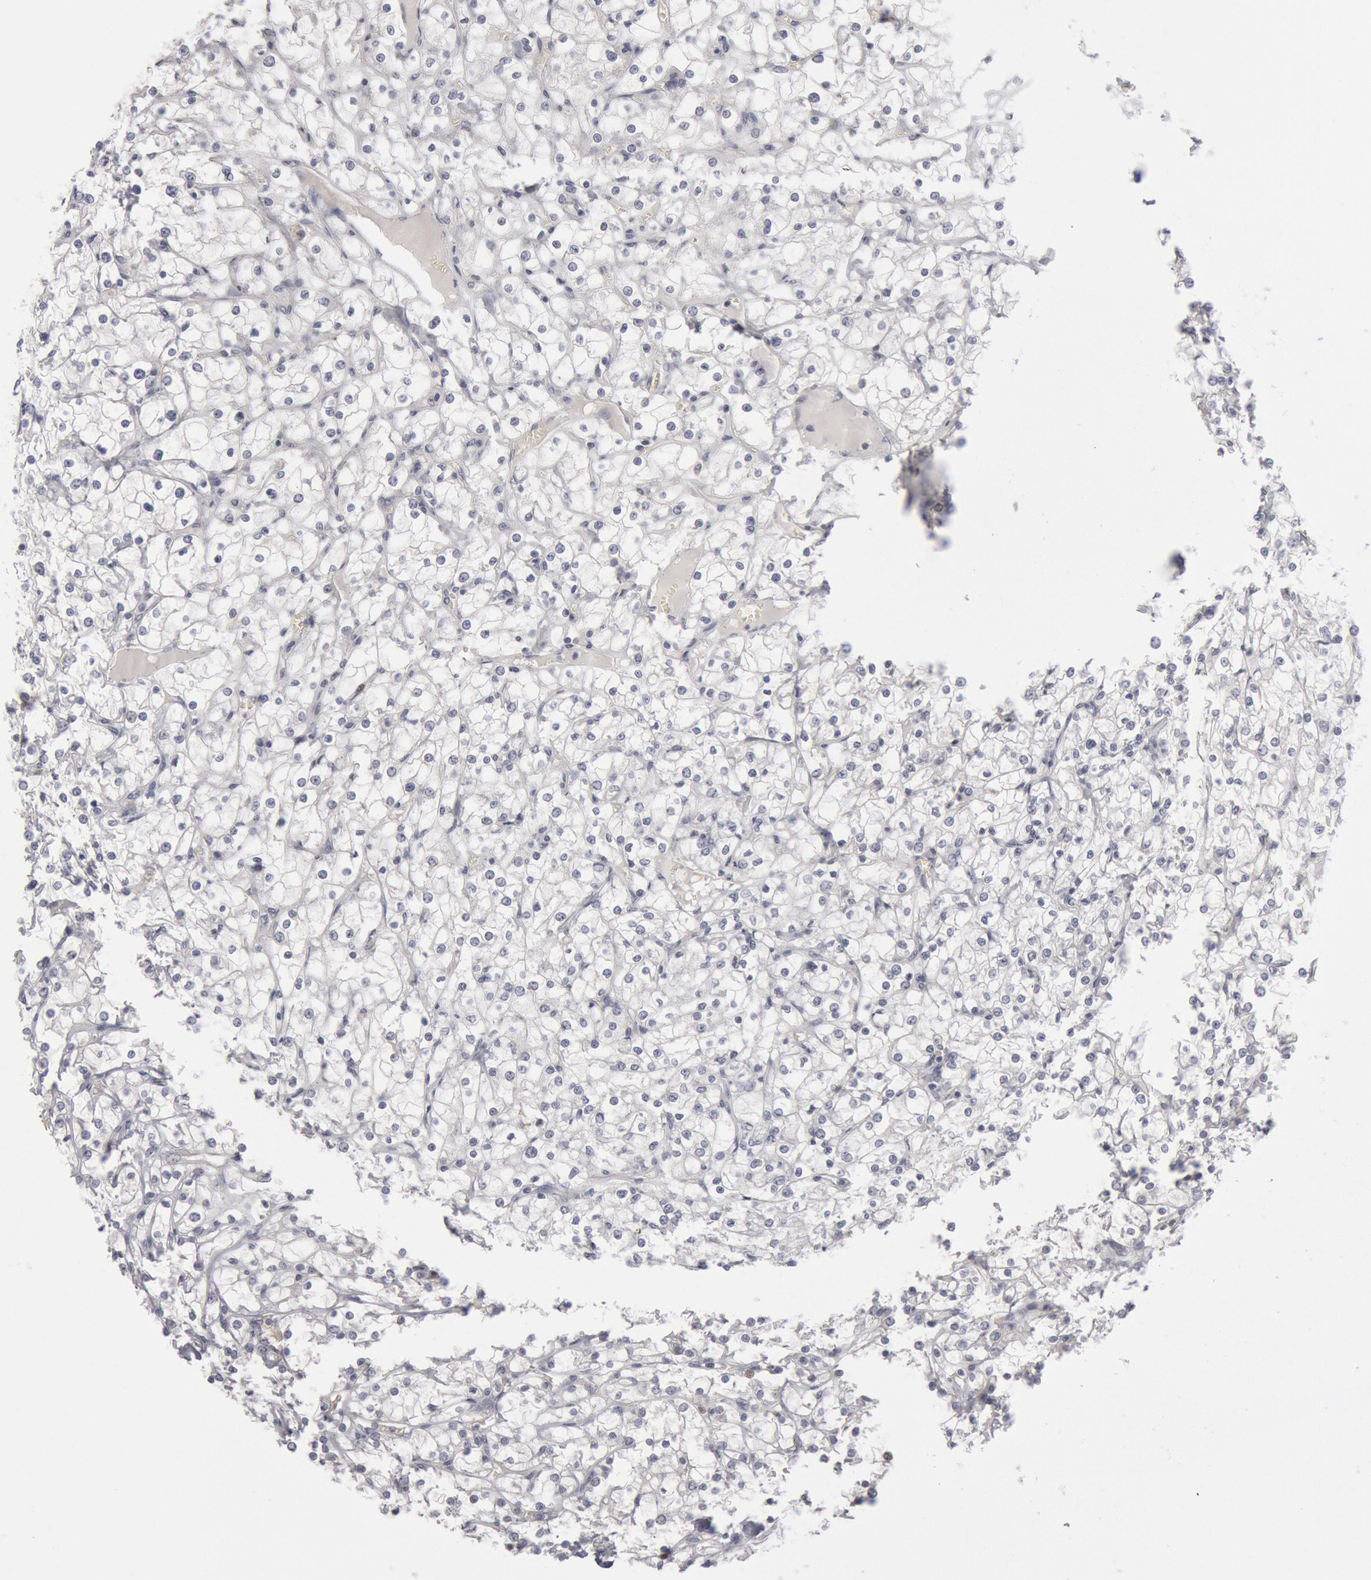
{"staining": {"intensity": "negative", "quantity": "none", "location": "none"}, "tissue": "renal cancer", "cell_type": "Tumor cells", "image_type": "cancer", "snomed": [{"axis": "morphology", "description": "Adenocarcinoma, NOS"}, {"axis": "topography", "description": "Kidney"}], "caption": "Renal adenocarcinoma was stained to show a protein in brown. There is no significant staining in tumor cells.", "gene": "WDHD1", "patient": {"sex": "female", "age": 73}}